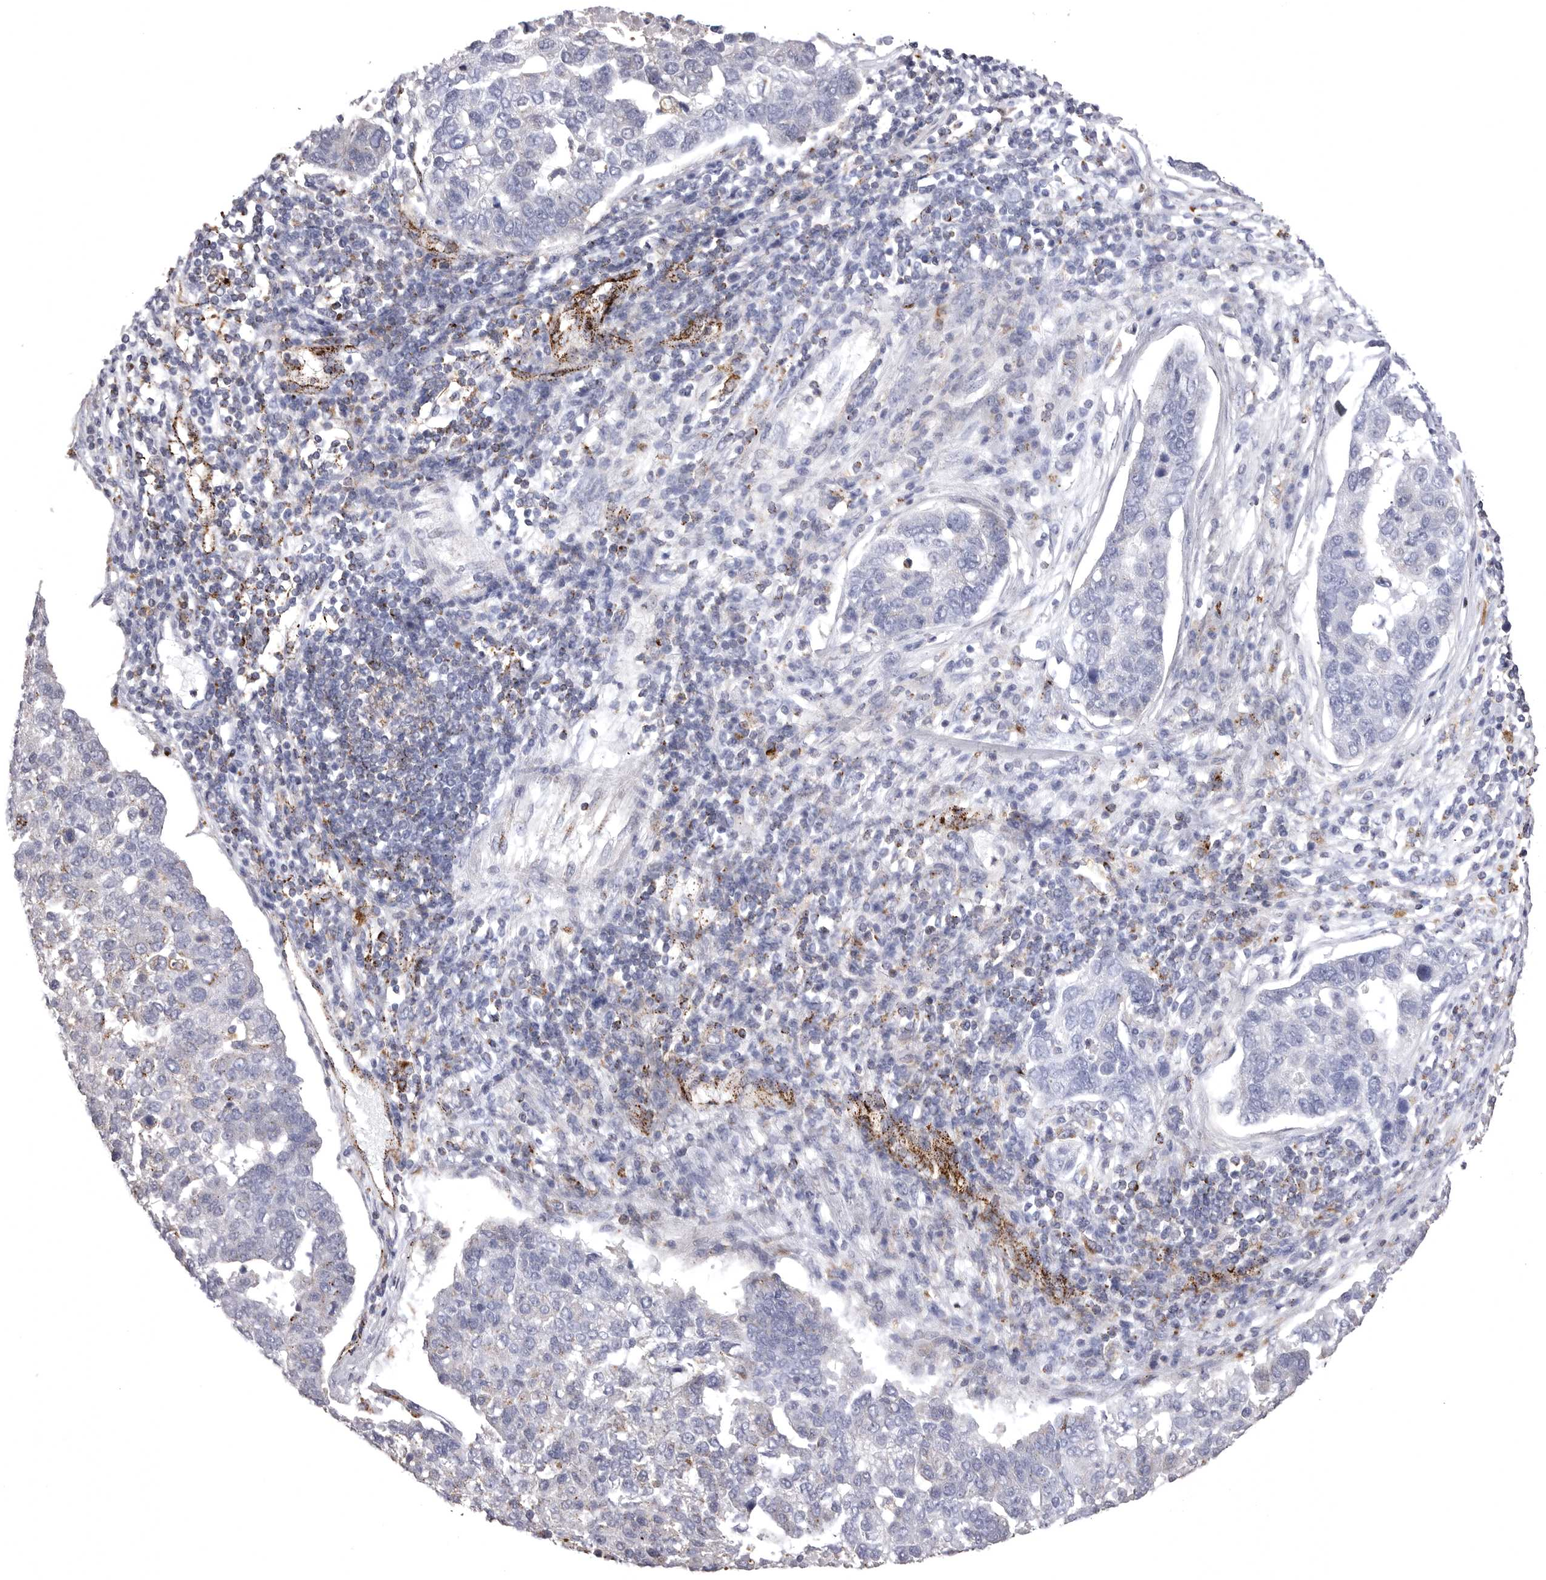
{"staining": {"intensity": "negative", "quantity": "none", "location": "none"}, "tissue": "pancreatic cancer", "cell_type": "Tumor cells", "image_type": "cancer", "snomed": [{"axis": "morphology", "description": "Adenocarcinoma, NOS"}, {"axis": "topography", "description": "Pancreas"}], "caption": "This is a photomicrograph of immunohistochemistry (IHC) staining of adenocarcinoma (pancreatic), which shows no expression in tumor cells.", "gene": "PSPN", "patient": {"sex": "female", "age": 61}}